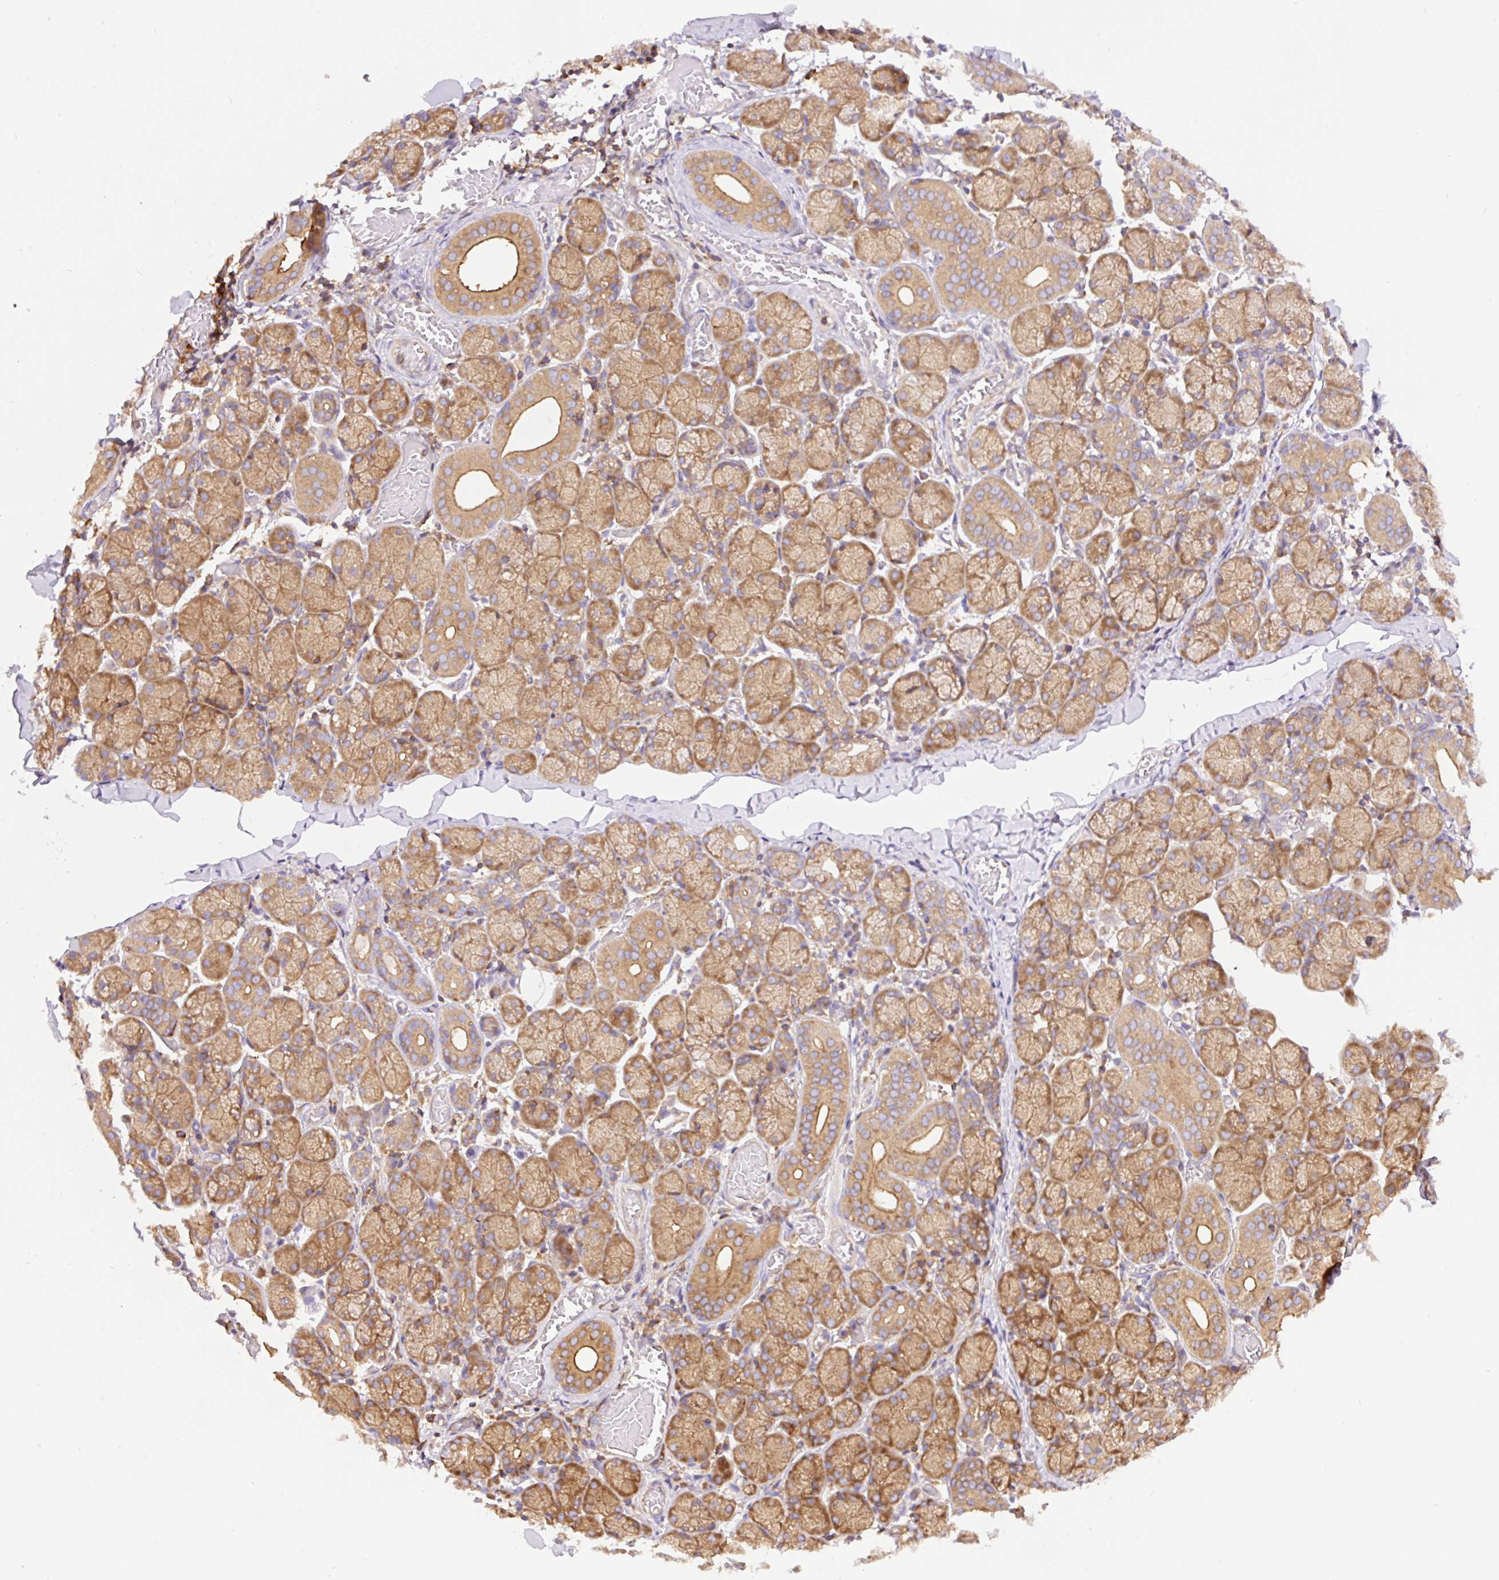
{"staining": {"intensity": "moderate", "quantity": ">75%", "location": "cytoplasmic/membranous"}, "tissue": "salivary gland", "cell_type": "Glandular cells", "image_type": "normal", "snomed": [{"axis": "morphology", "description": "Normal tissue, NOS"}, {"axis": "topography", "description": "Salivary gland"}], "caption": "Immunohistochemical staining of normal salivary gland exhibits >75% levels of moderate cytoplasmic/membranous protein staining in approximately >75% of glandular cells.", "gene": "DNM2", "patient": {"sex": "female", "age": 24}}